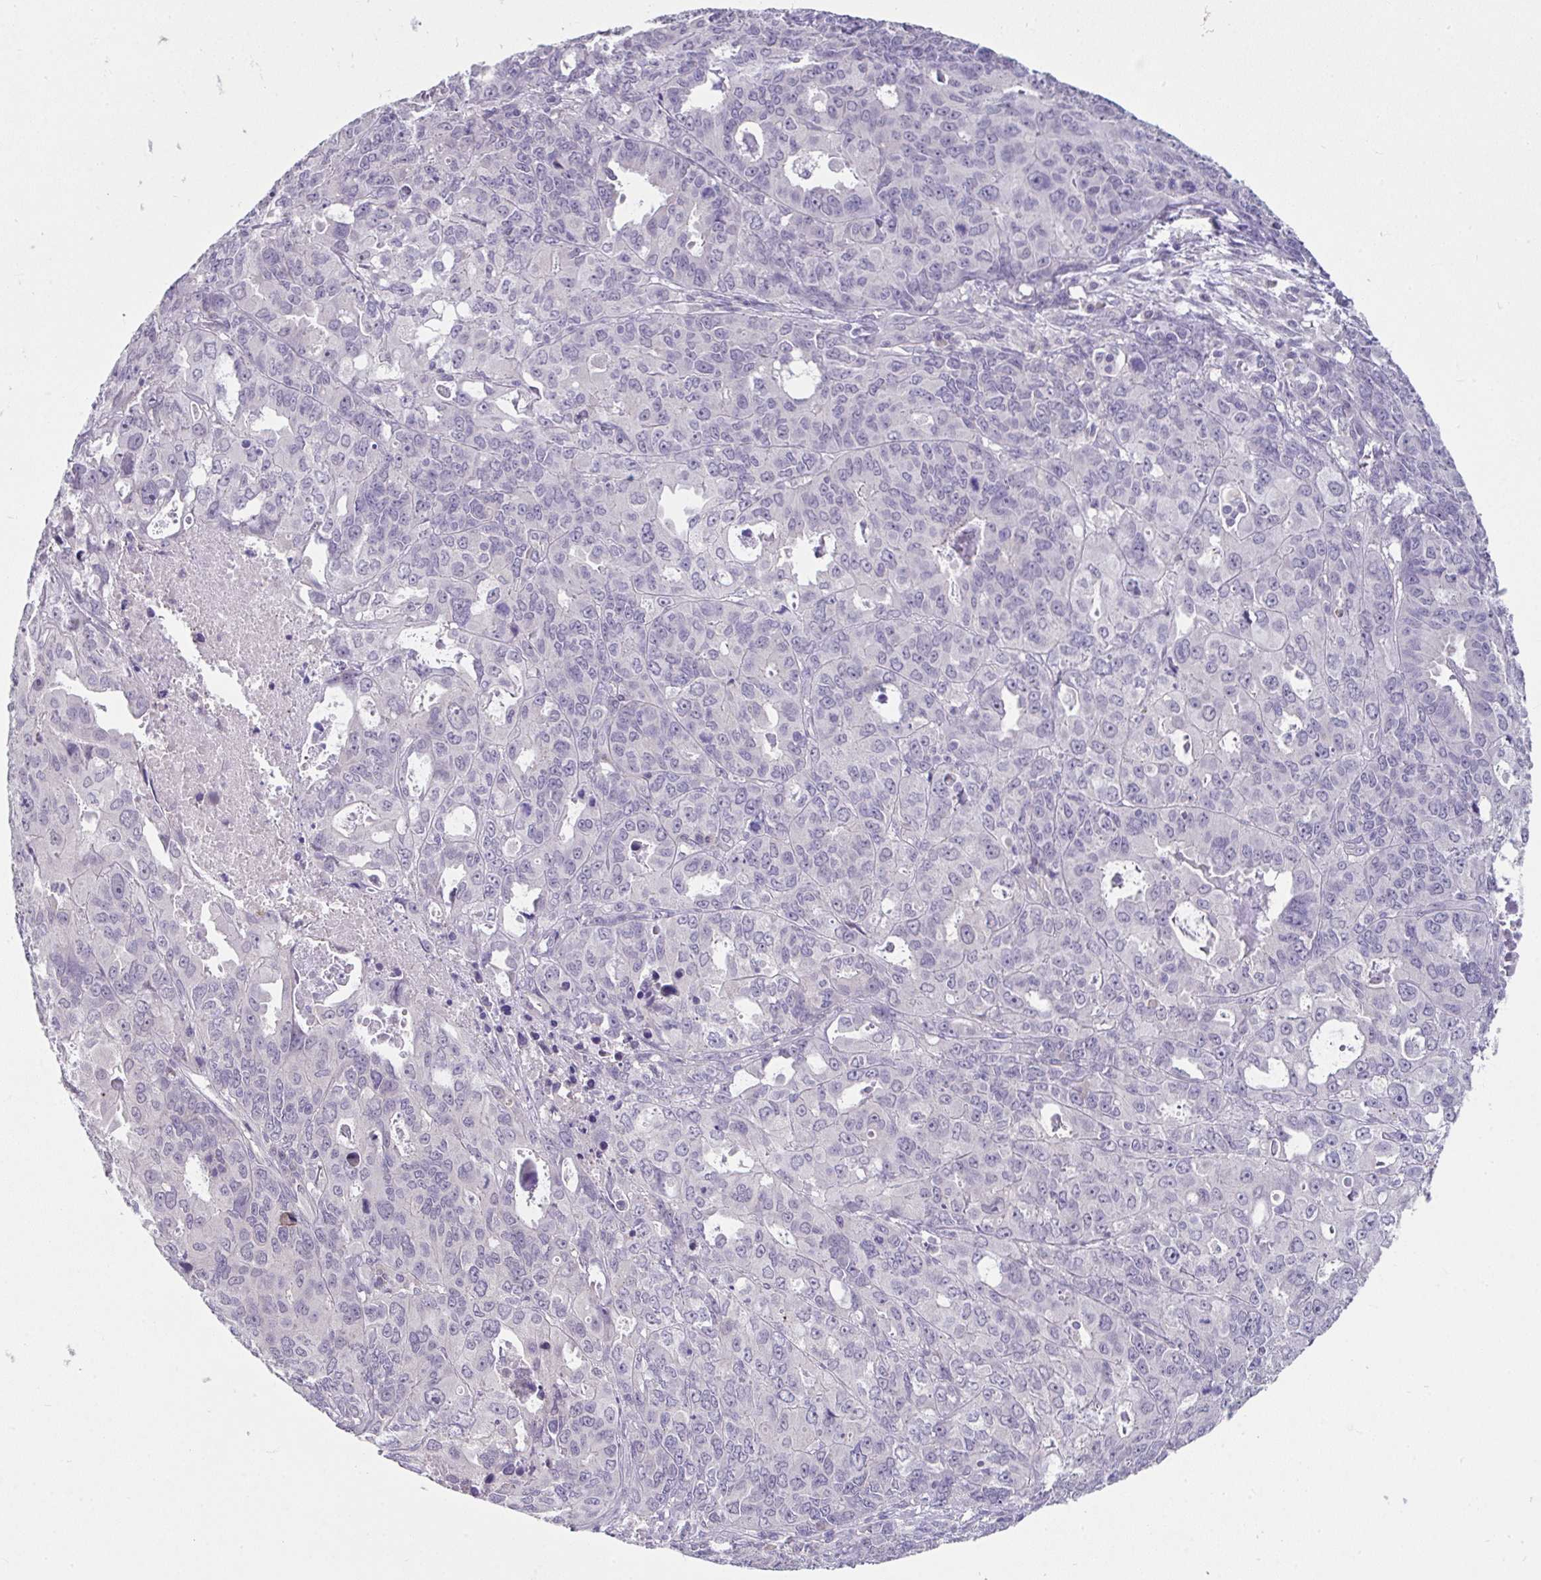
{"staining": {"intensity": "negative", "quantity": "none", "location": "none"}, "tissue": "endometrial cancer", "cell_type": "Tumor cells", "image_type": "cancer", "snomed": [{"axis": "morphology", "description": "Adenocarcinoma, NOS"}, {"axis": "topography", "description": "Uterus"}], "caption": "A high-resolution image shows immunohistochemistry staining of endometrial adenocarcinoma, which shows no significant positivity in tumor cells.", "gene": "GLTPD2", "patient": {"sex": "female", "age": 79}}